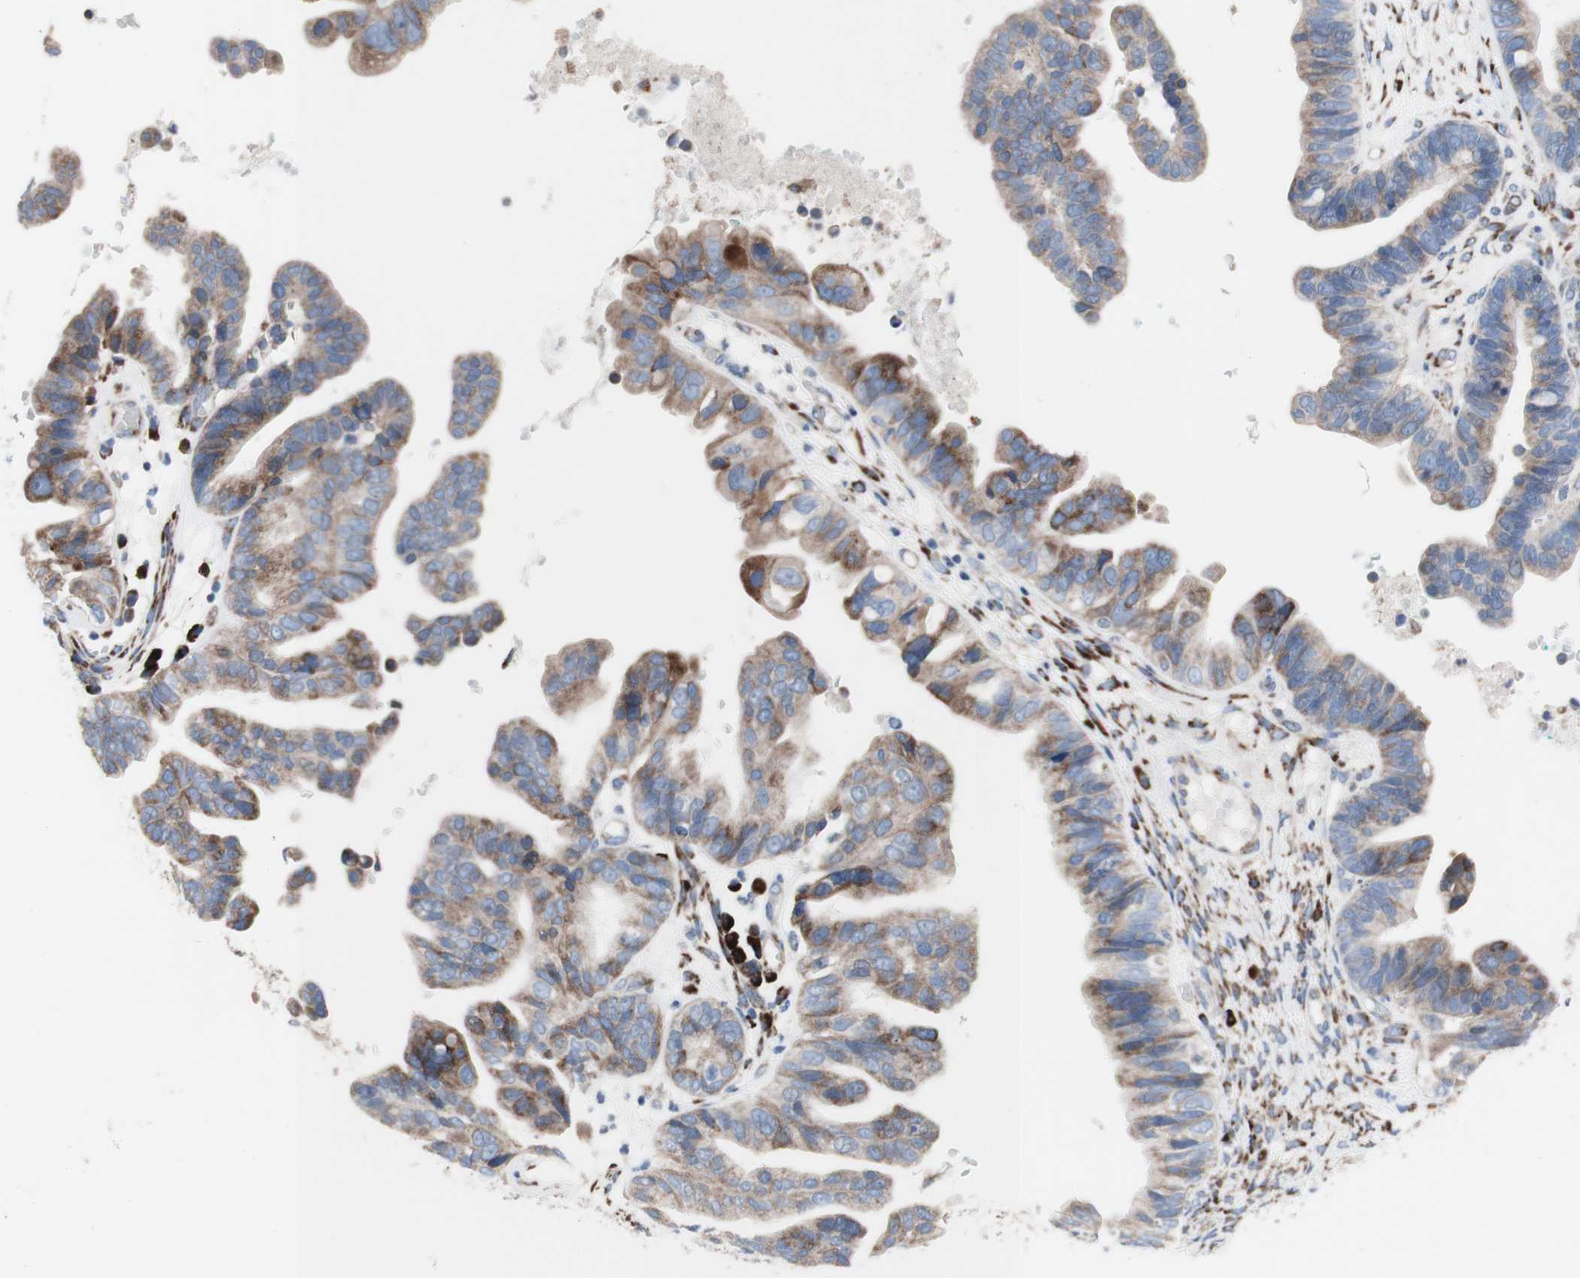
{"staining": {"intensity": "moderate", "quantity": ">75%", "location": "cytoplasmic/membranous"}, "tissue": "ovarian cancer", "cell_type": "Tumor cells", "image_type": "cancer", "snomed": [{"axis": "morphology", "description": "Cystadenocarcinoma, serous, NOS"}, {"axis": "topography", "description": "Ovary"}], "caption": "Protein analysis of ovarian cancer tissue reveals moderate cytoplasmic/membranous staining in approximately >75% of tumor cells.", "gene": "AGPAT5", "patient": {"sex": "female", "age": 56}}